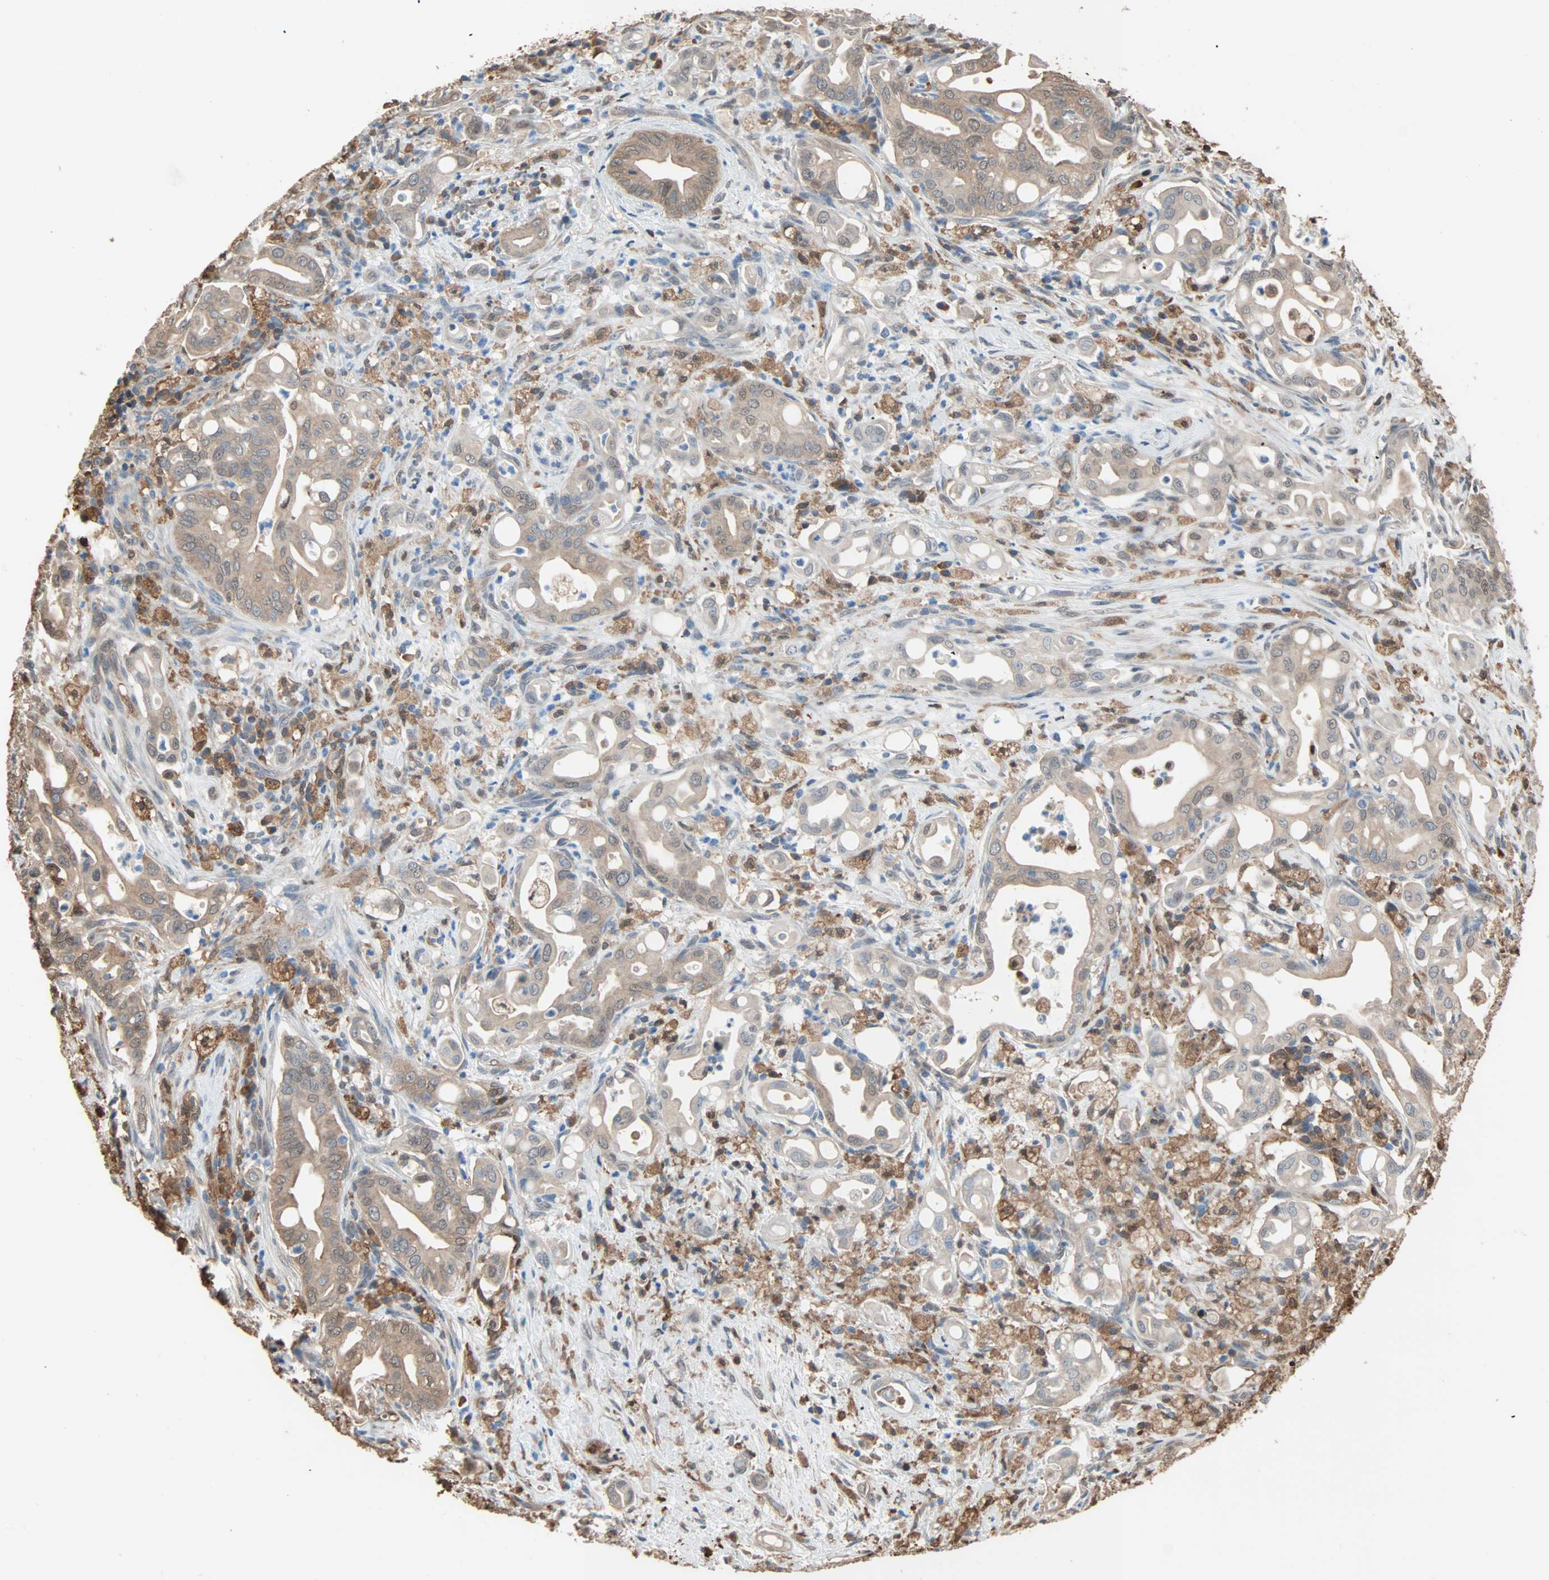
{"staining": {"intensity": "weak", "quantity": ">75%", "location": "cytoplasmic/membranous"}, "tissue": "liver cancer", "cell_type": "Tumor cells", "image_type": "cancer", "snomed": [{"axis": "morphology", "description": "Cholangiocarcinoma"}, {"axis": "topography", "description": "Liver"}], "caption": "This histopathology image exhibits liver cancer (cholangiocarcinoma) stained with immunohistochemistry to label a protein in brown. The cytoplasmic/membranous of tumor cells show weak positivity for the protein. Nuclei are counter-stained blue.", "gene": "PRDX1", "patient": {"sex": "female", "age": 68}}